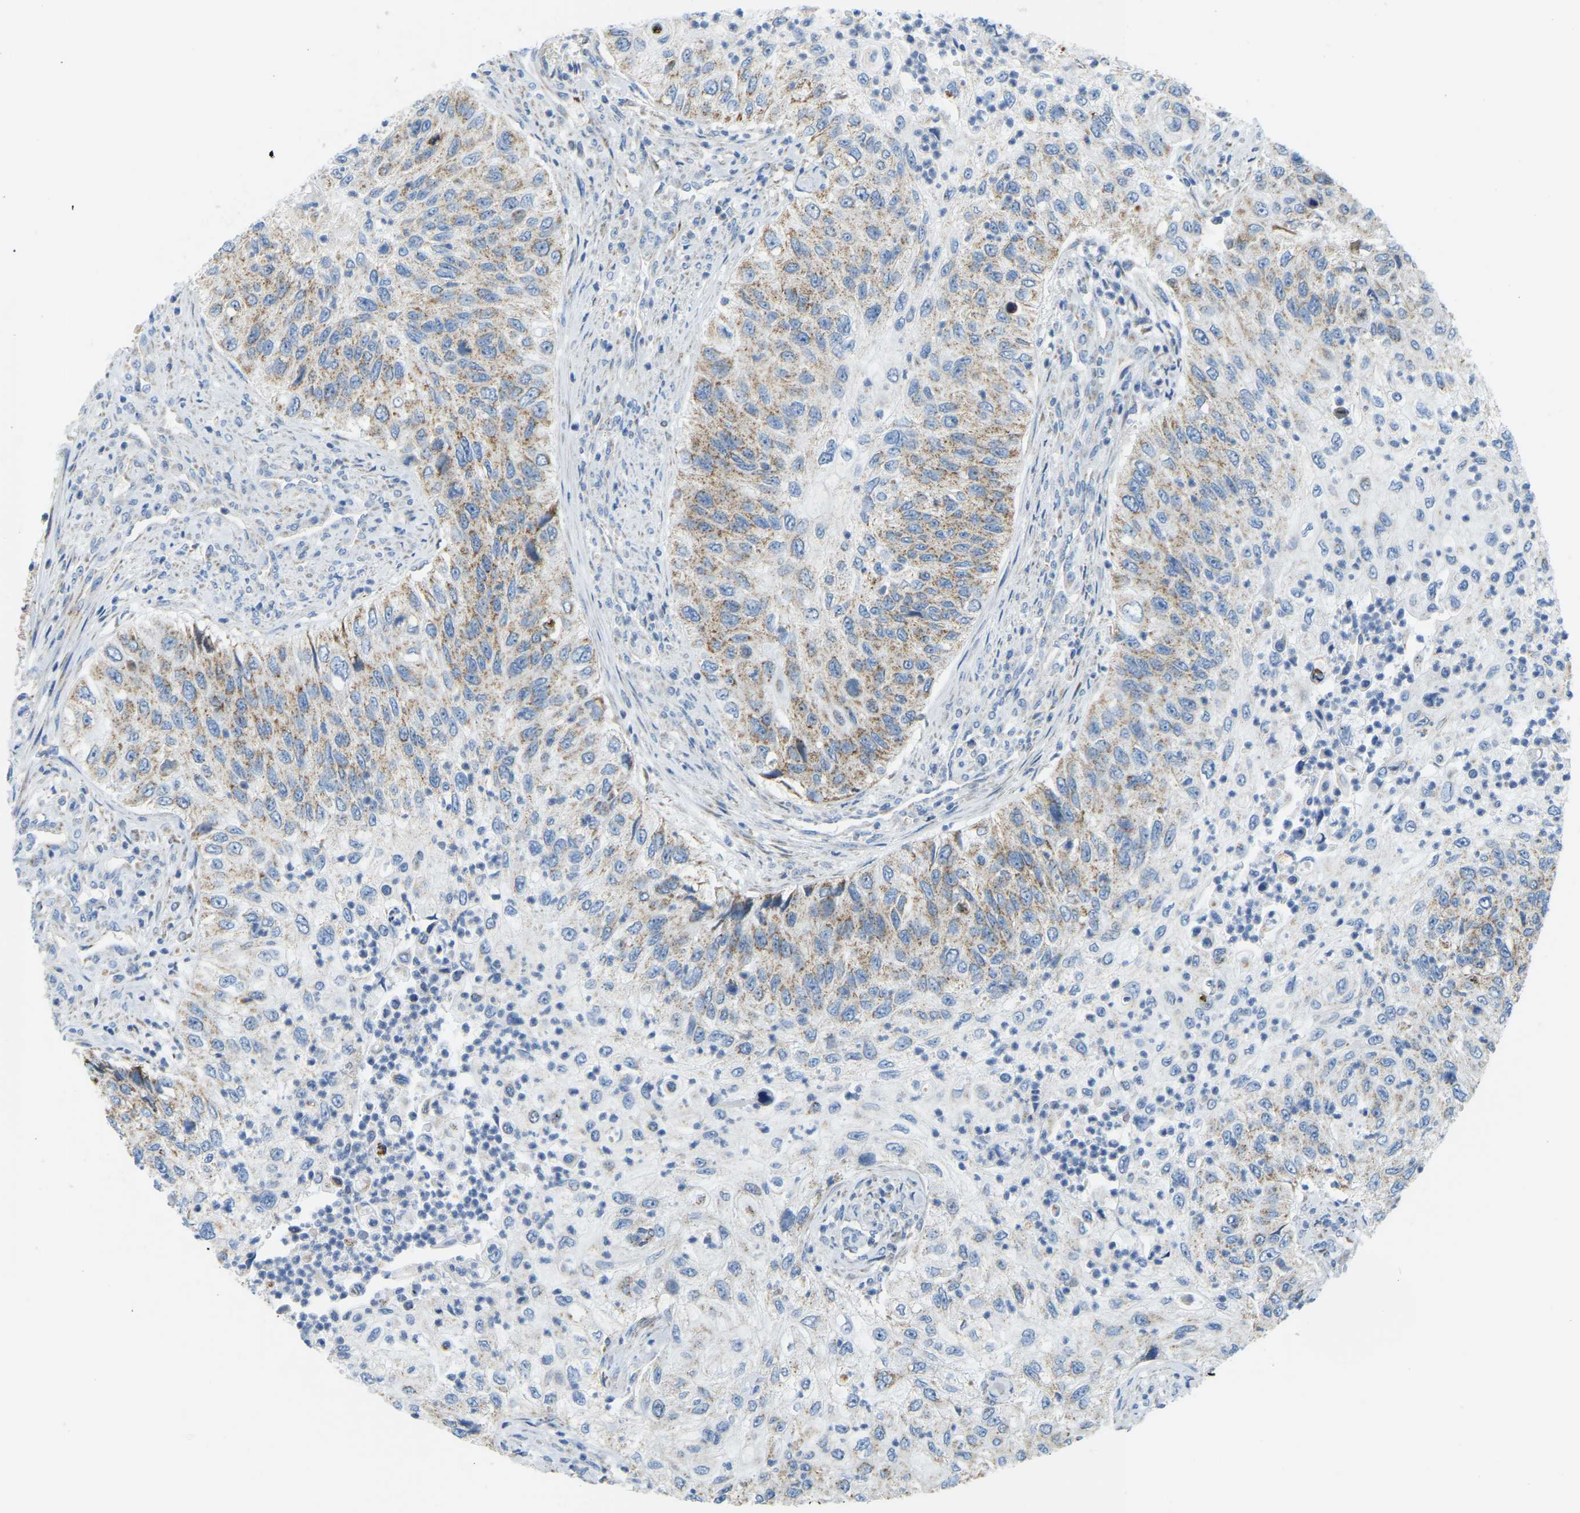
{"staining": {"intensity": "weak", "quantity": "<25%", "location": "cytoplasmic/membranous"}, "tissue": "urothelial cancer", "cell_type": "Tumor cells", "image_type": "cancer", "snomed": [{"axis": "morphology", "description": "Urothelial carcinoma, High grade"}, {"axis": "topography", "description": "Urinary bladder"}], "caption": "DAB (3,3'-diaminobenzidine) immunohistochemical staining of human high-grade urothelial carcinoma displays no significant positivity in tumor cells.", "gene": "GDA", "patient": {"sex": "female", "age": 60}}